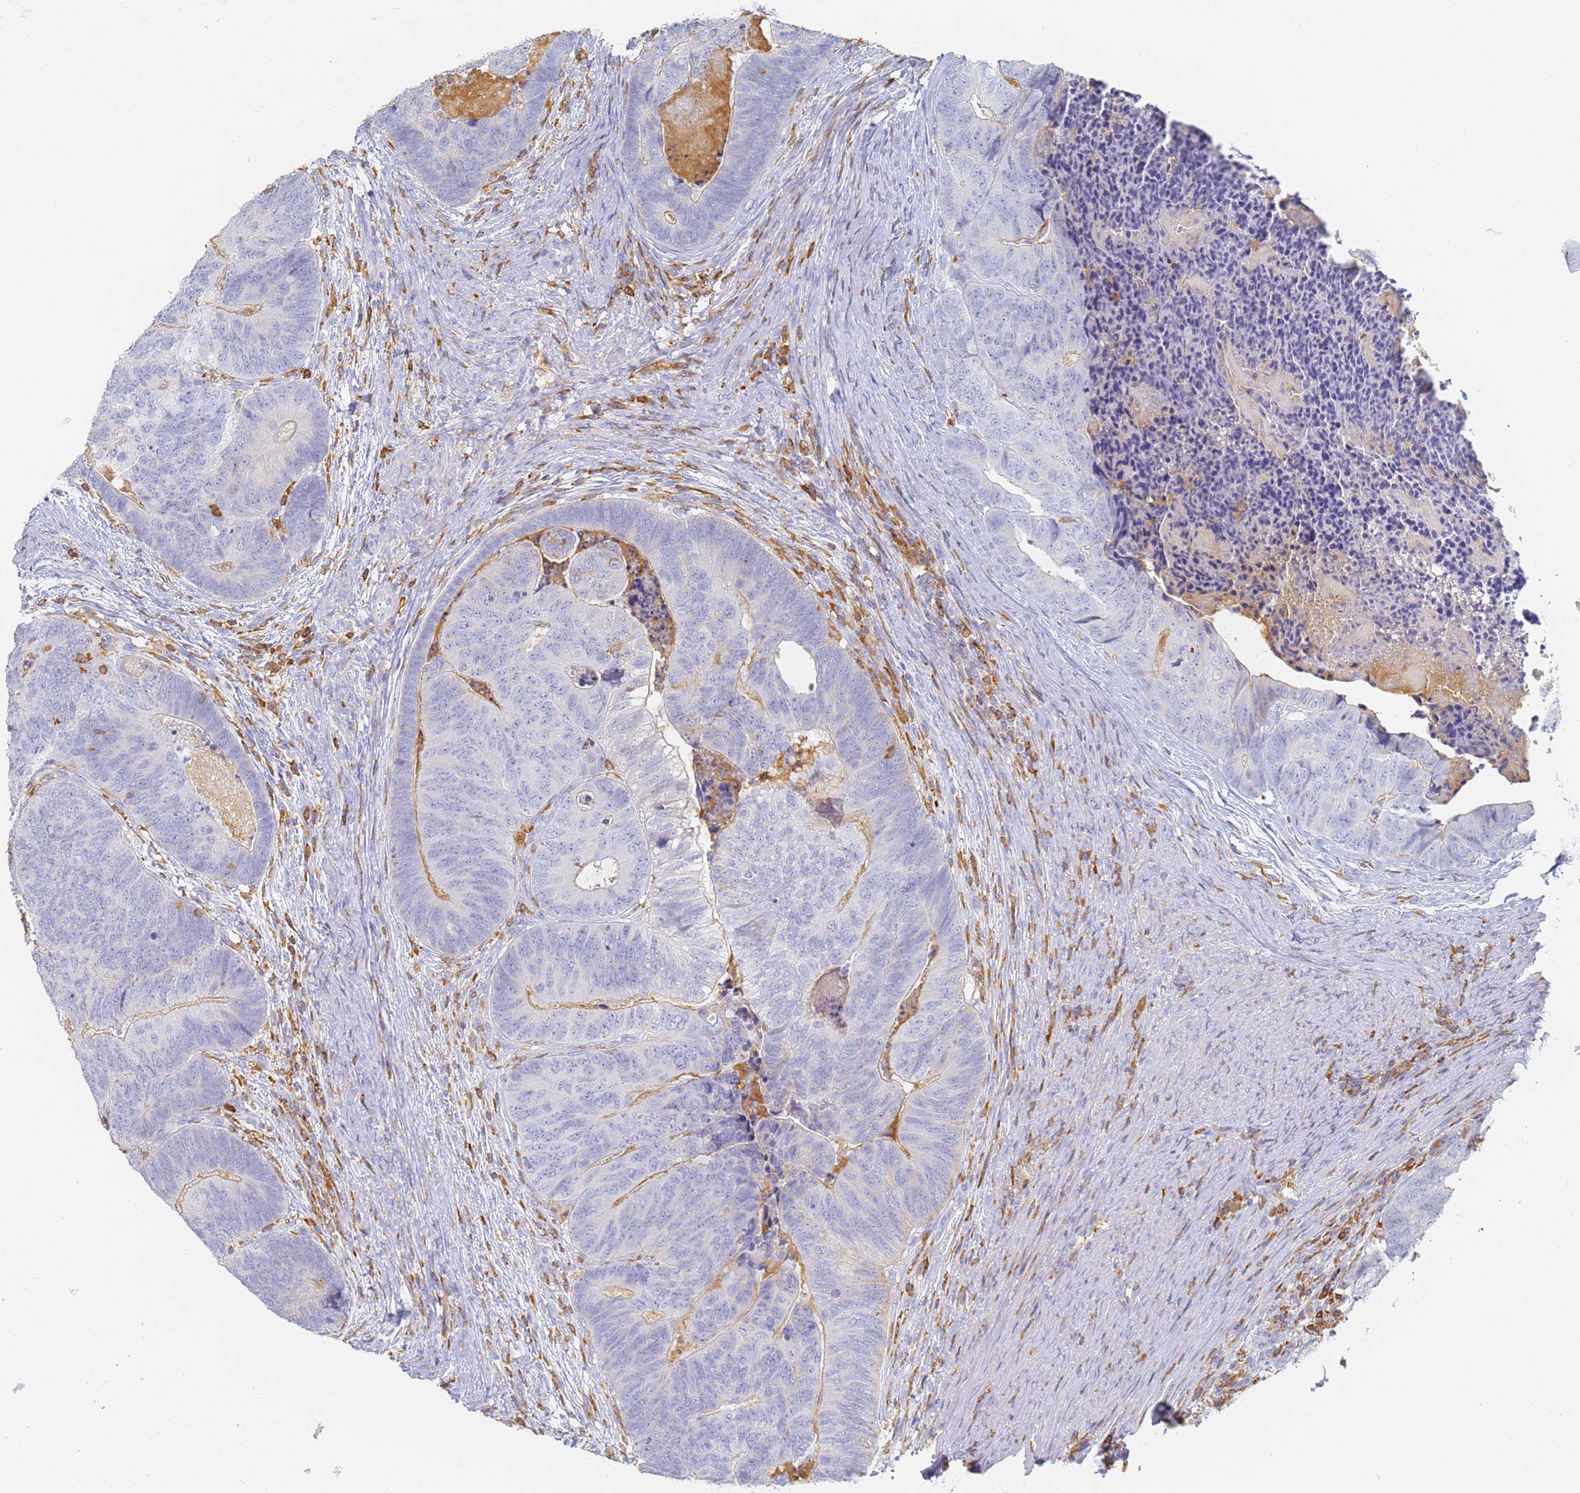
{"staining": {"intensity": "negative", "quantity": "none", "location": "none"}, "tissue": "colorectal cancer", "cell_type": "Tumor cells", "image_type": "cancer", "snomed": [{"axis": "morphology", "description": "Adenocarcinoma, NOS"}, {"axis": "topography", "description": "Colon"}], "caption": "Histopathology image shows no protein positivity in tumor cells of colorectal cancer (adenocarcinoma) tissue.", "gene": "BIN2", "patient": {"sex": "female", "age": 67}}